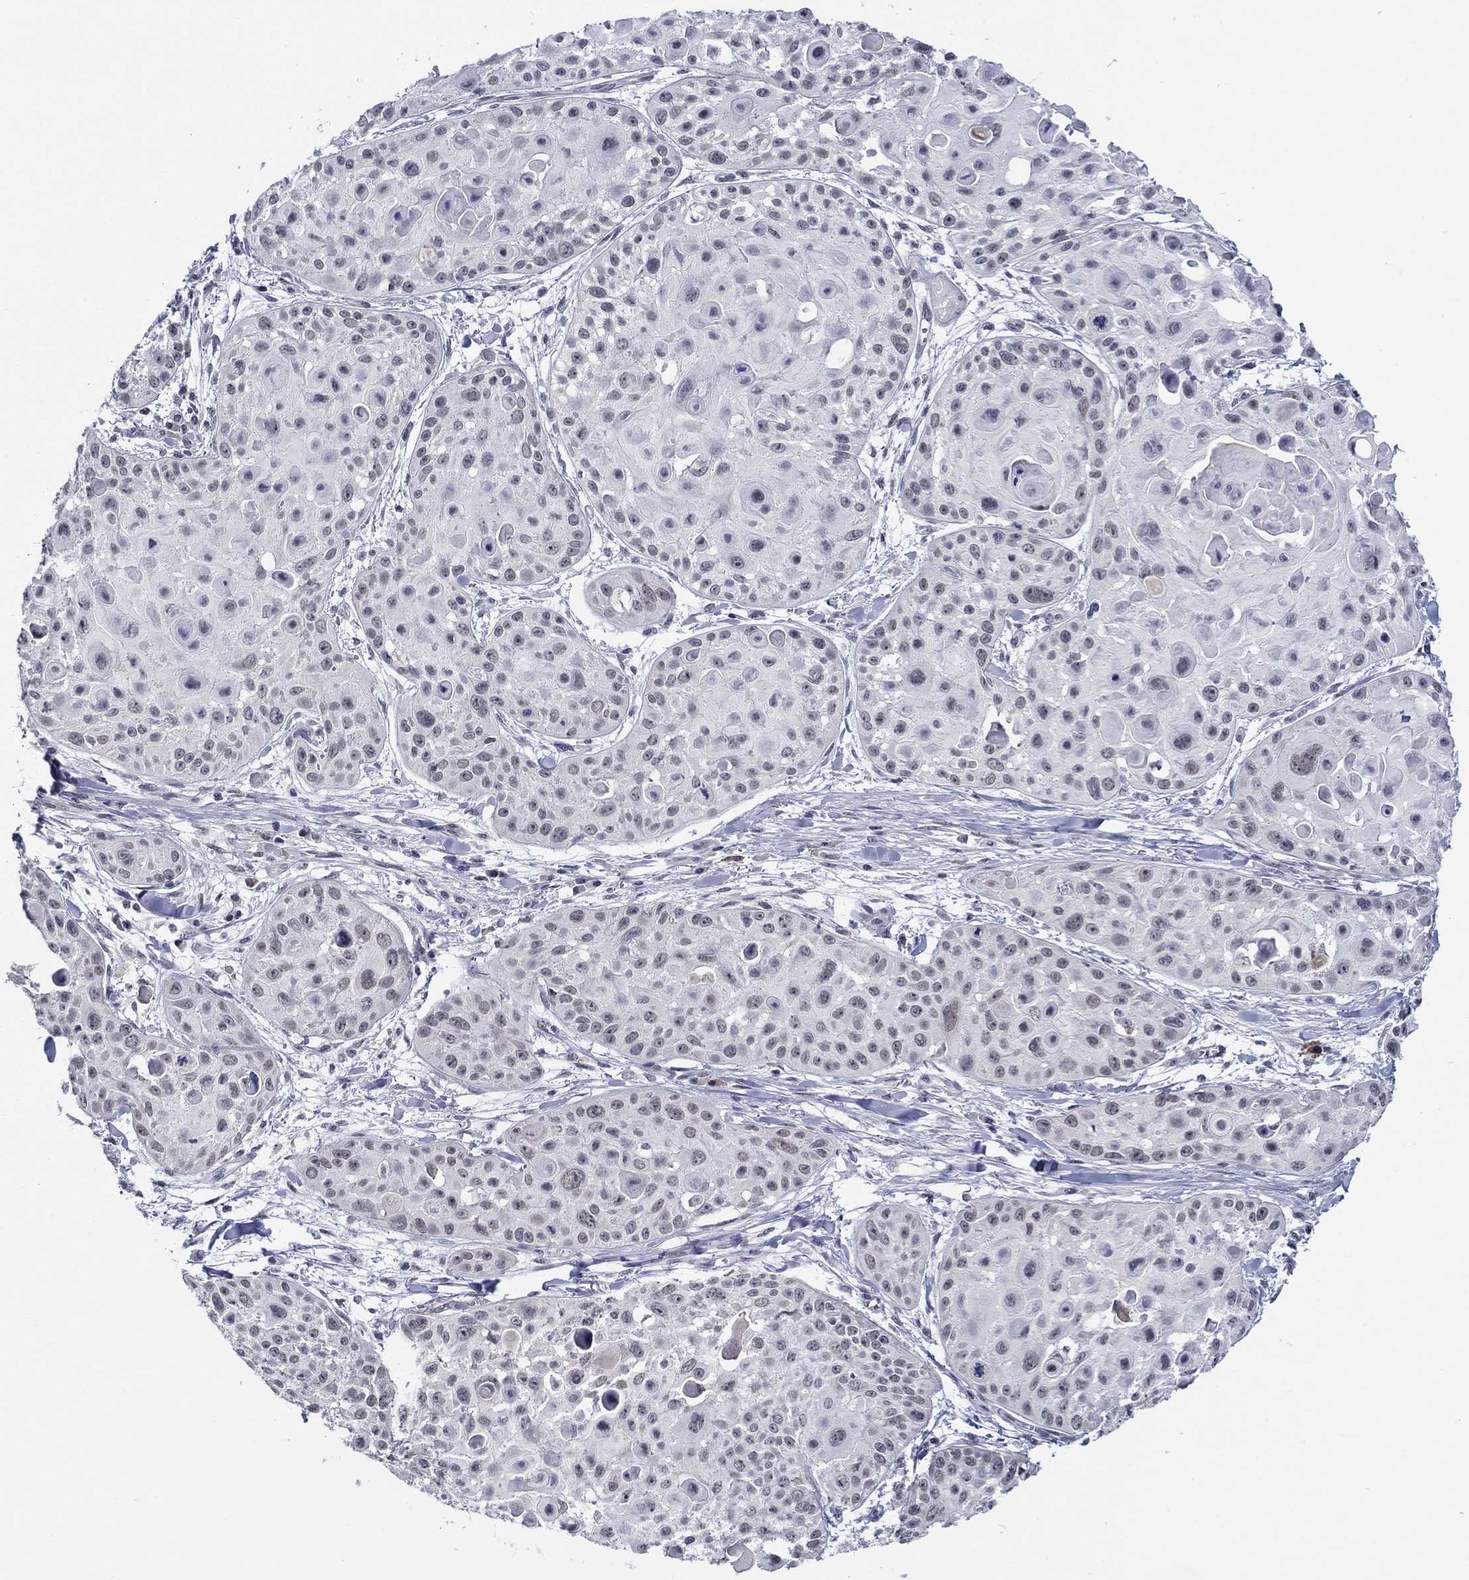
{"staining": {"intensity": "negative", "quantity": "none", "location": "none"}, "tissue": "skin cancer", "cell_type": "Tumor cells", "image_type": "cancer", "snomed": [{"axis": "morphology", "description": "Squamous cell carcinoma, NOS"}, {"axis": "topography", "description": "Skin"}, {"axis": "topography", "description": "Anal"}], "caption": "Immunohistochemistry (IHC) photomicrograph of neoplastic tissue: human skin cancer (squamous cell carcinoma) stained with DAB reveals no significant protein staining in tumor cells.", "gene": "SLC34A1", "patient": {"sex": "female", "age": 75}}